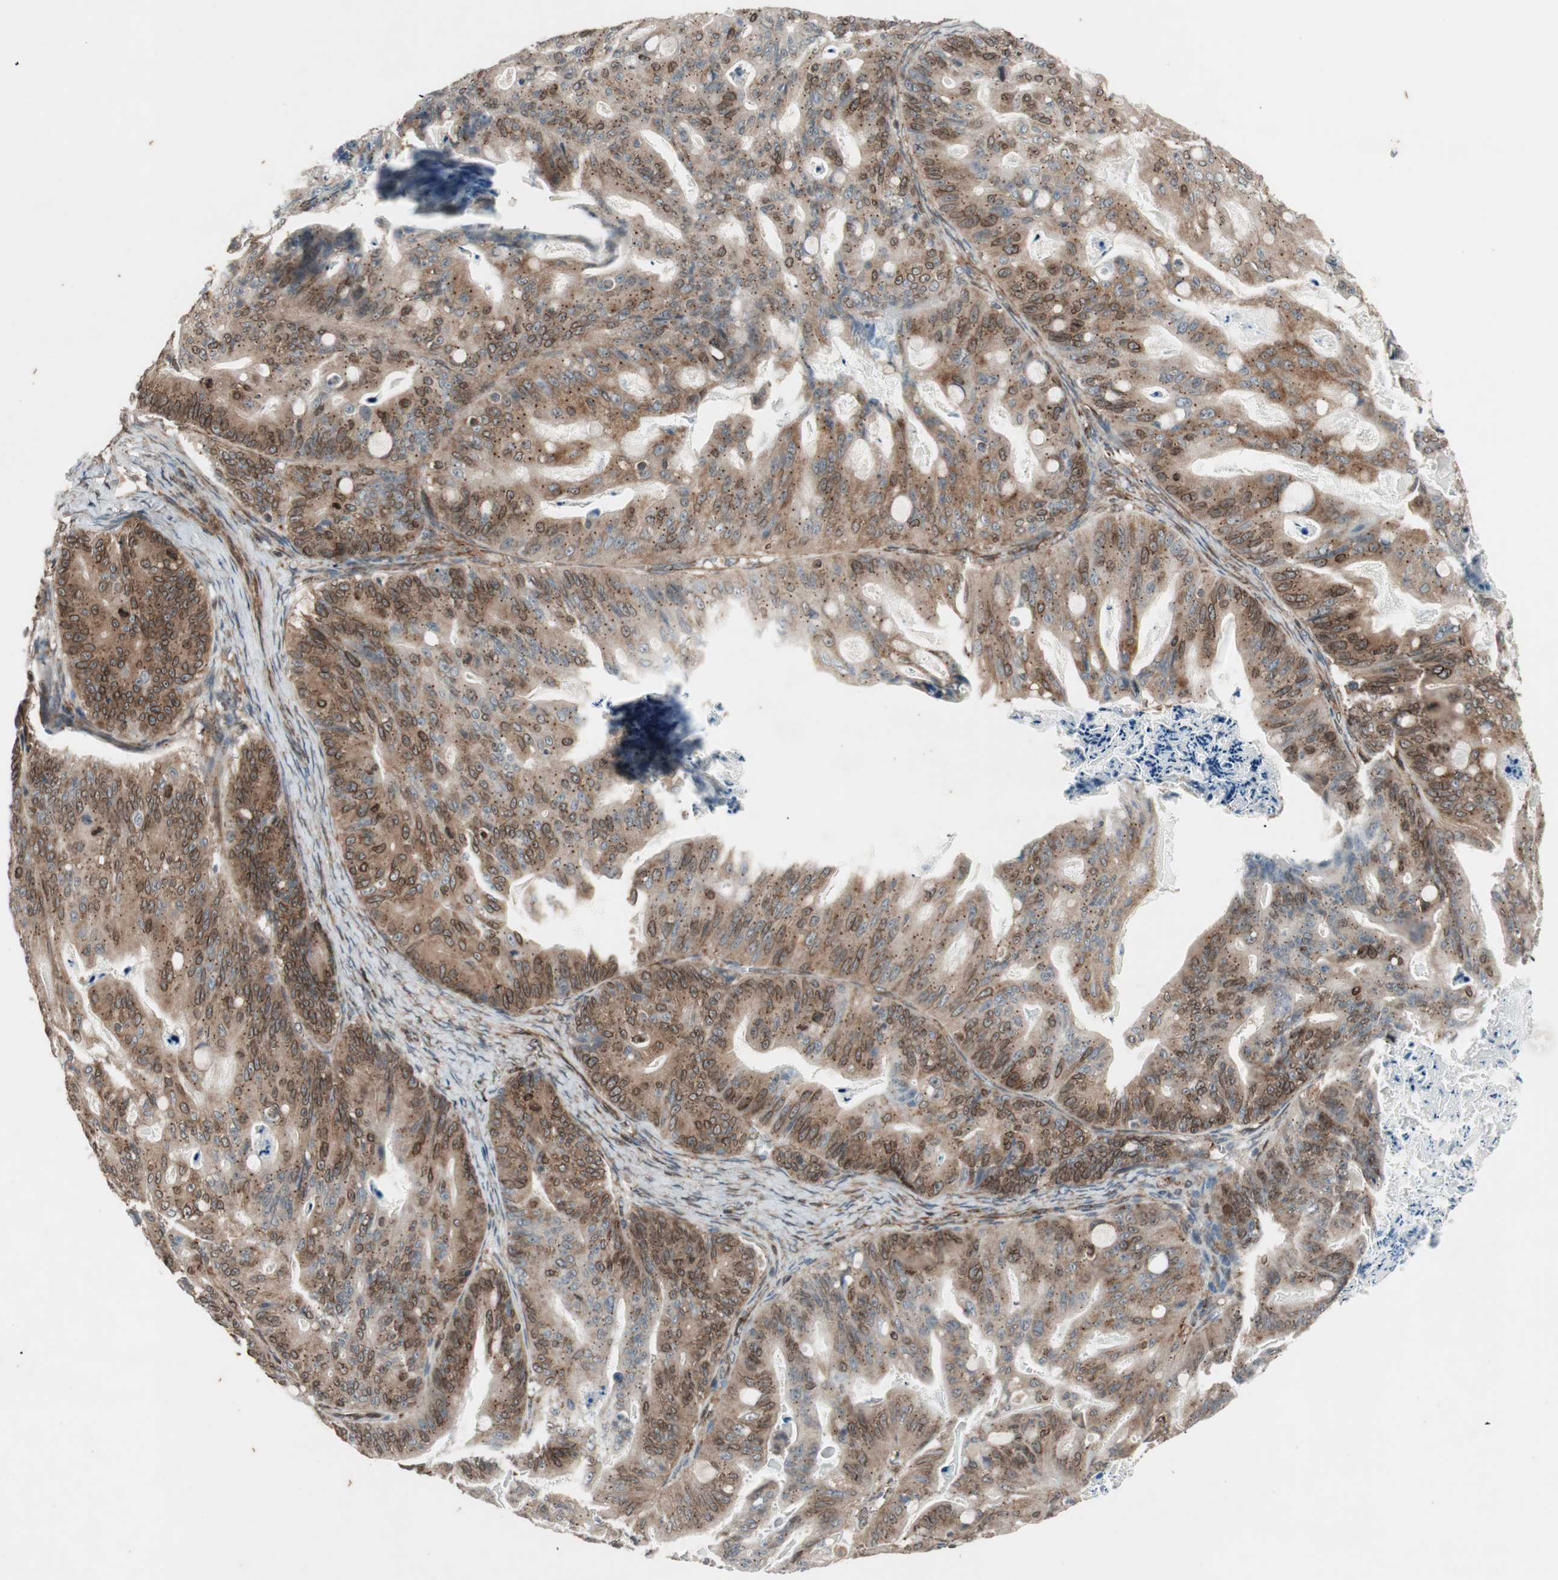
{"staining": {"intensity": "moderate", "quantity": ">75%", "location": "cytoplasmic/membranous,nuclear"}, "tissue": "ovarian cancer", "cell_type": "Tumor cells", "image_type": "cancer", "snomed": [{"axis": "morphology", "description": "Cystadenocarcinoma, mucinous, NOS"}, {"axis": "topography", "description": "Ovary"}], "caption": "Ovarian cancer was stained to show a protein in brown. There is medium levels of moderate cytoplasmic/membranous and nuclear positivity in approximately >75% of tumor cells. (Brightfield microscopy of DAB IHC at high magnification).", "gene": "NUP62", "patient": {"sex": "female", "age": 36}}